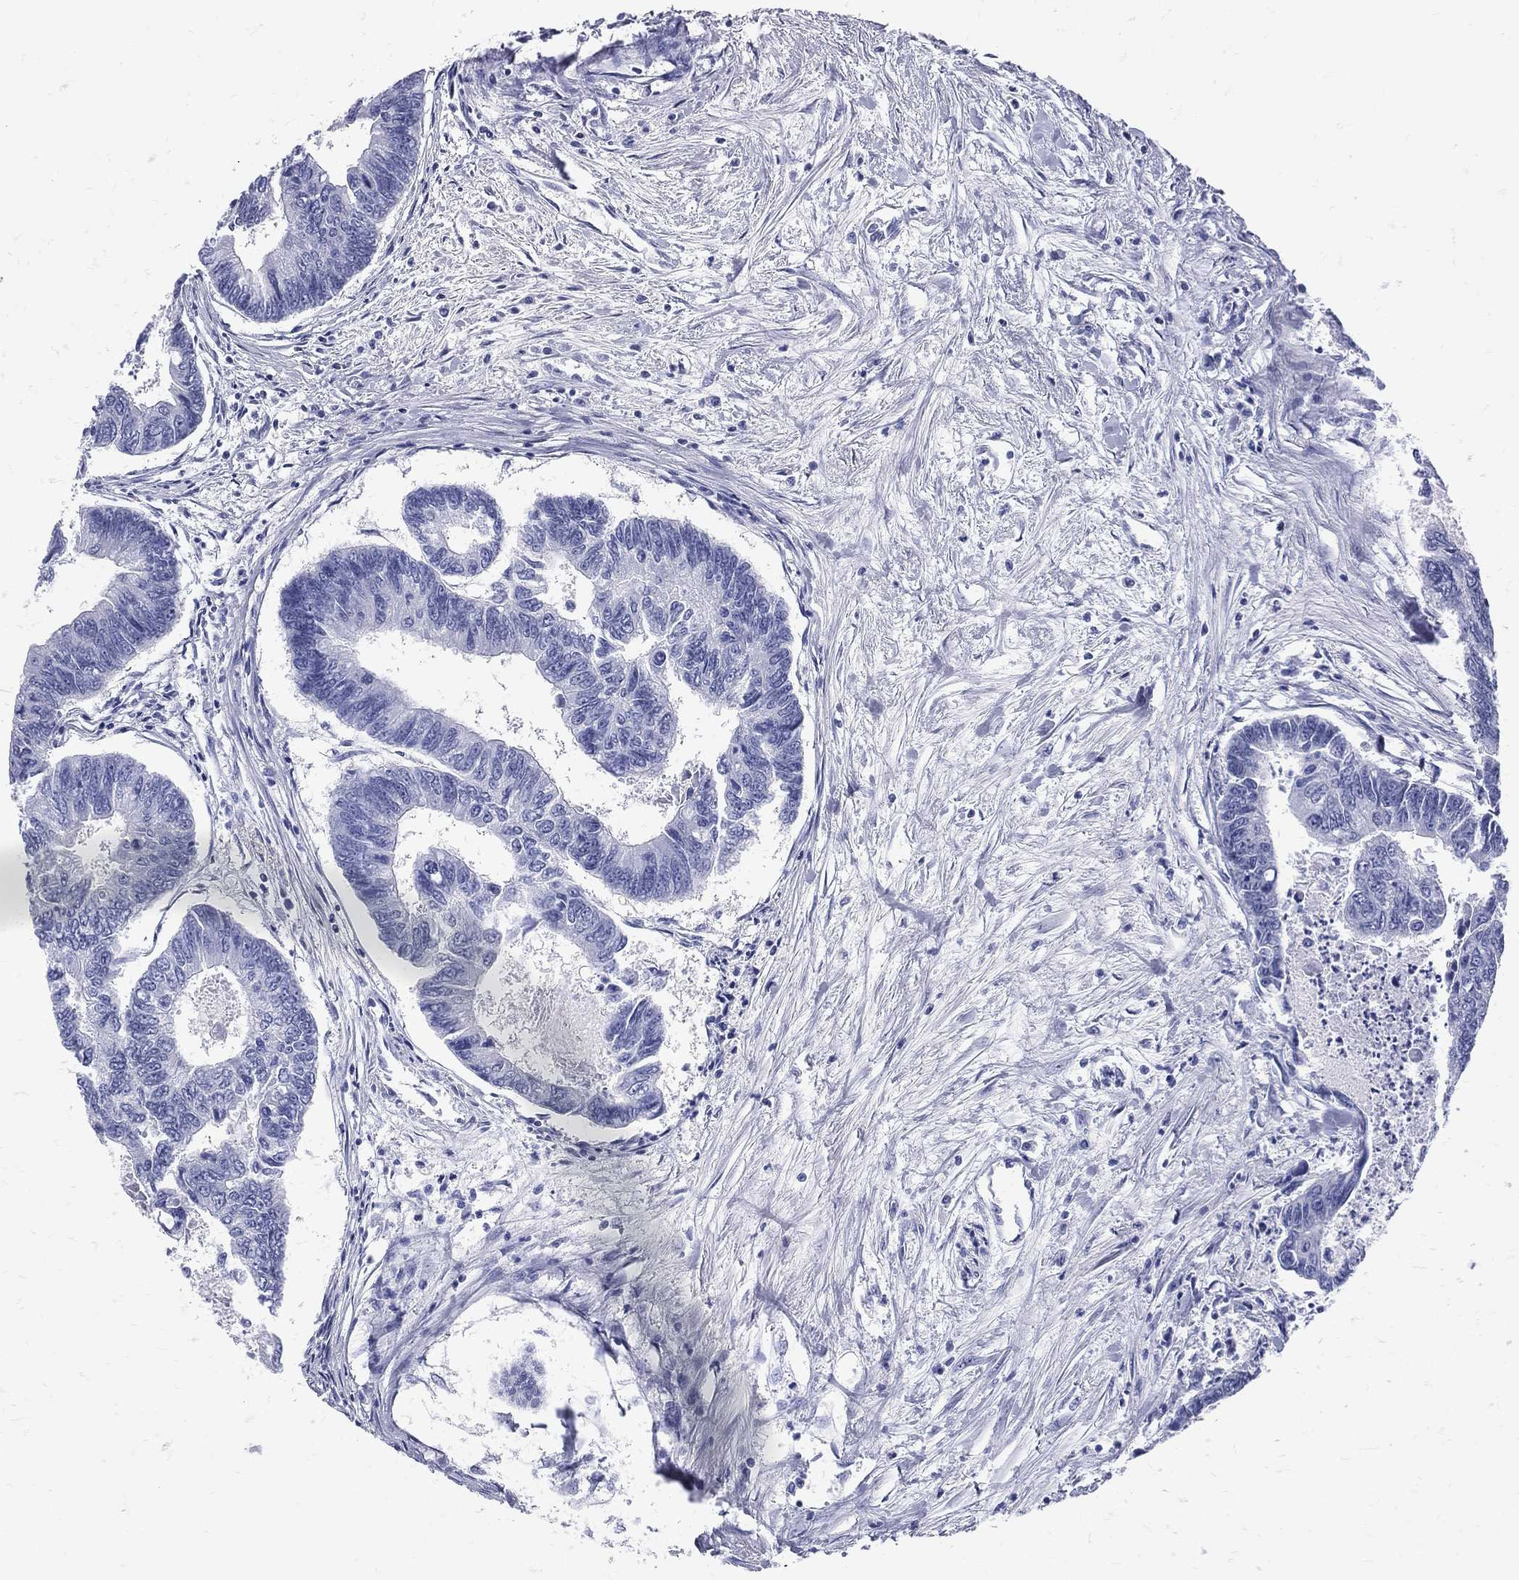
{"staining": {"intensity": "negative", "quantity": "none", "location": "none"}, "tissue": "colorectal cancer", "cell_type": "Tumor cells", "image_type": "cancer", "snomed": [{"axis": "morphology", "description": "Adenocarcinoma, NOS"}, {"axis": "topography", "description": "Colon"}], "caption": "A high-resolution photomicrograph shows immunohistochemistry staining of colorectal cancer, which displays no significant expression in tumor cells. (DAB immunohistochemistry (IHC) with hematoxylin counter stain).", "gene": "ETNPPL", "patient": {"sex": "female", "age": 65}}